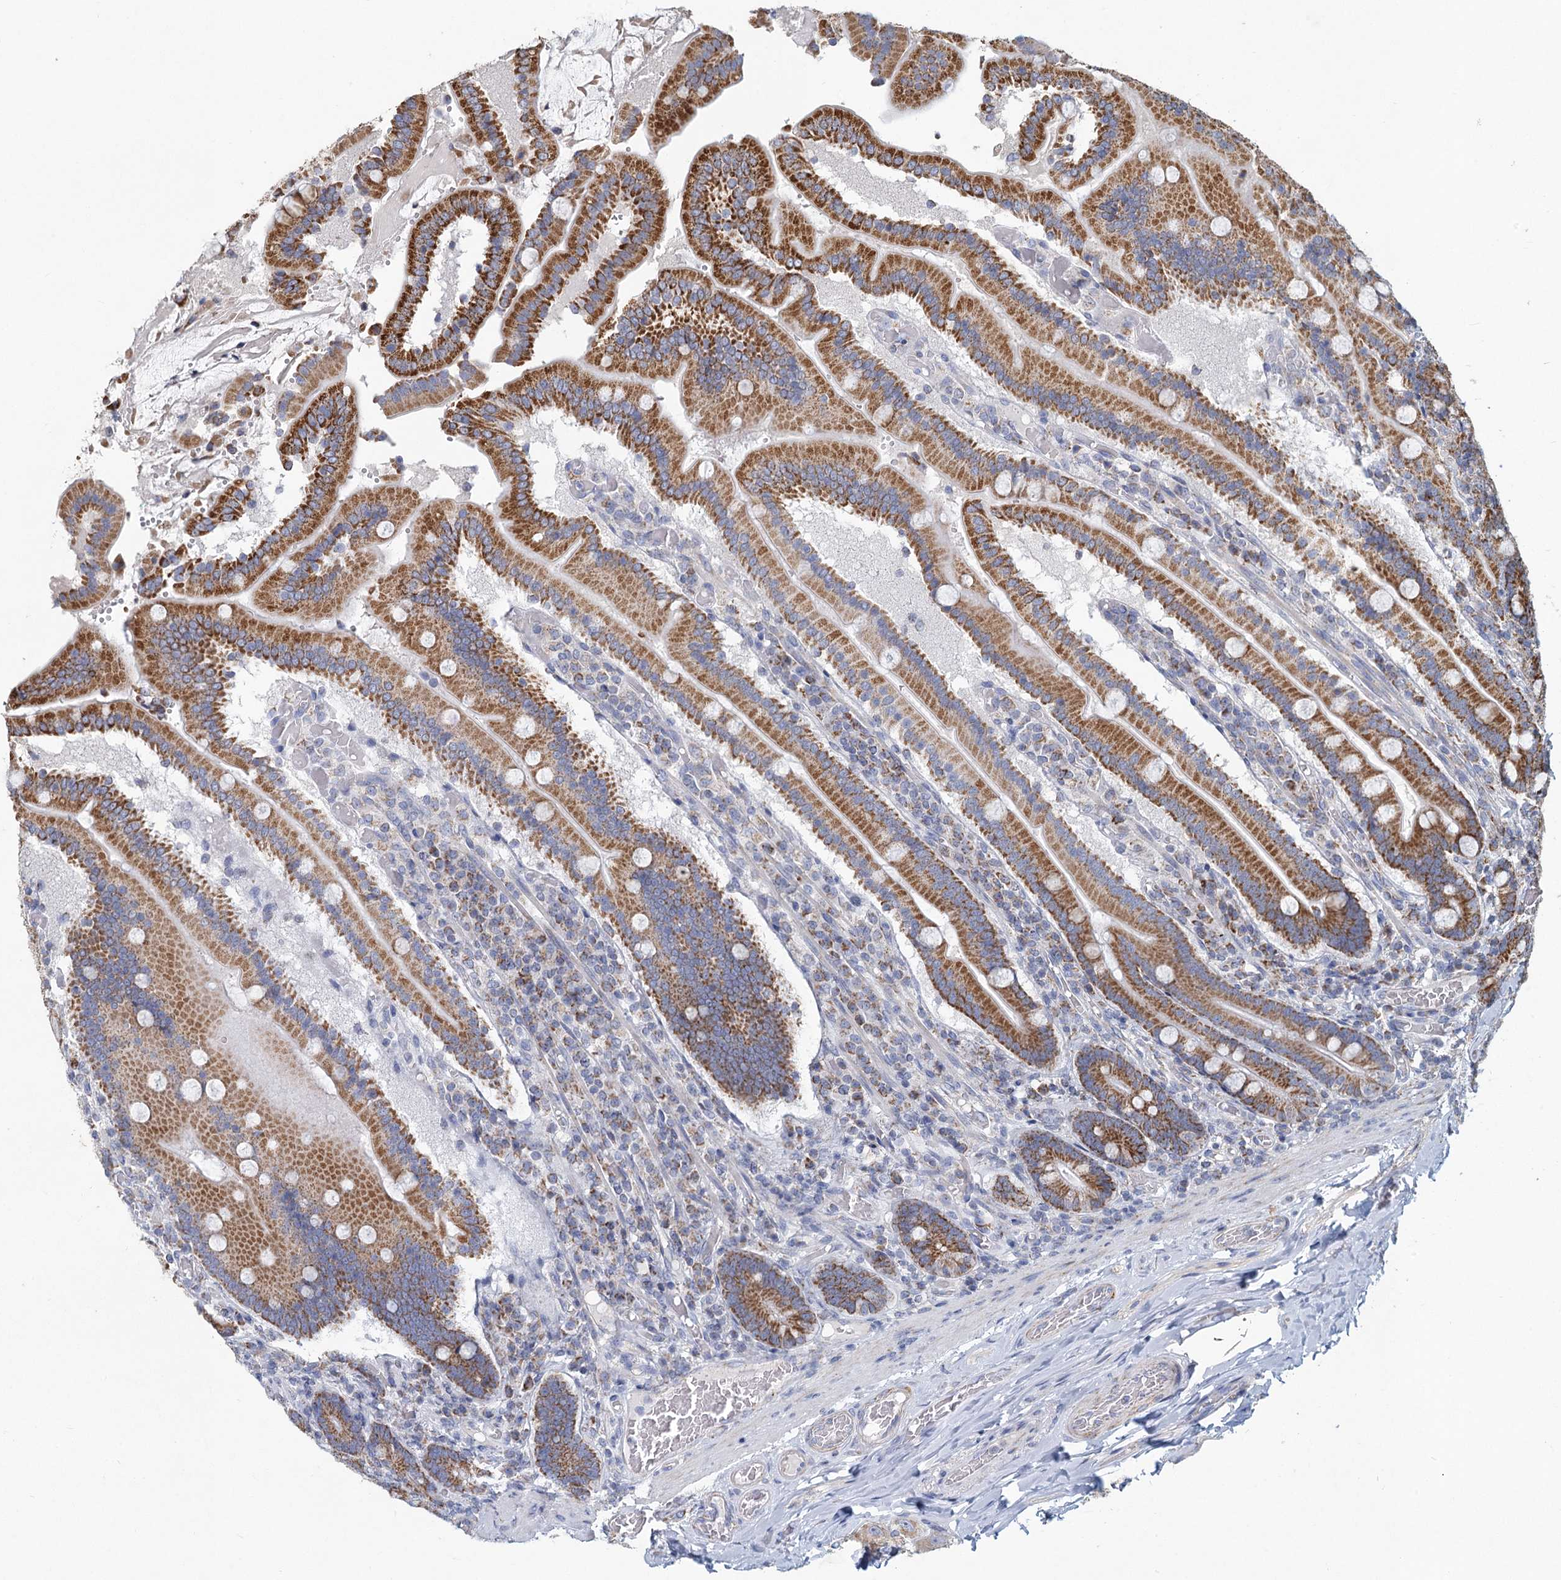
{"staining": {"intensity": "strong", "quantity": ">75%", "location": "cytoplasmic/membranous"}, "tissue": "duodenum", "cell_type": "Glandular cells", "image_type": "normal", "snomed": [{"axis": "morphology", "description": "Normal tissue, NOS"}, {"axis": "topography", "description": "Duodenum"}], "caption": "The image displays staining of normal duodenum, revealing strong cytoplasmic/membranous protein positivity (brown color) within glandular cells.", "gene": "NDUFC2", "patient": {"sex": "female", "age": 62}}